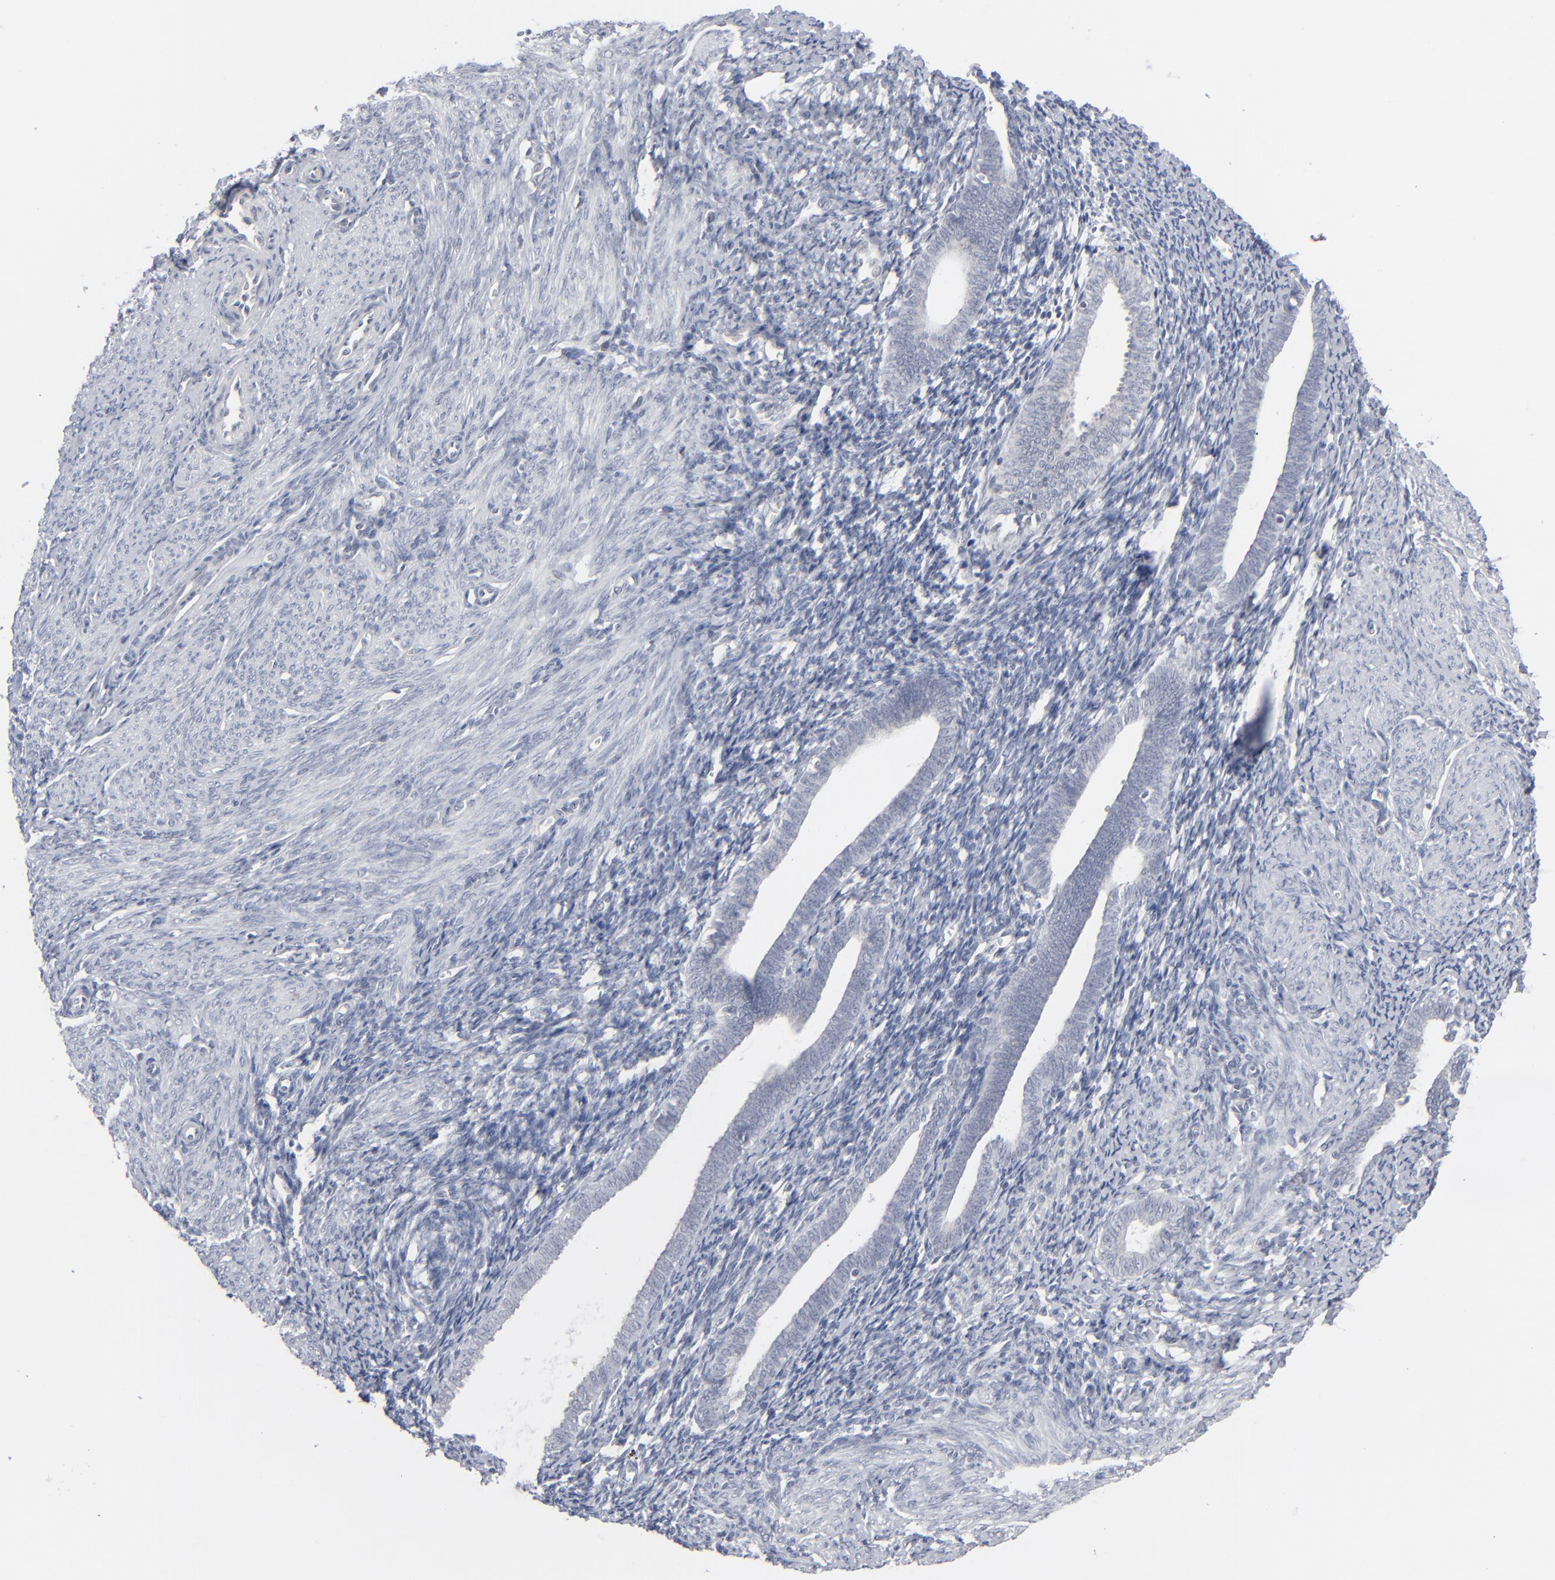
{"staining": {"intensity": "negative", "quantity": "none", "location": "none"}, "tissue": "endometrium", "cell_type": "Cells in endometrial stroma", "image_type": "normal", "snomed": [{"axis": "morphology", "description": "Normal tissue, NOS"}, {"axis": "topography", "description": "Smooth muscle"}, {"axis": "topography", "description": "Endometrium"}], "caption": "Immunohistochemistry of normal human endometrium exhibits no expression in cells in endometrial stroma. The staining is performed using DAB (3,3'-diaminobenzidine) brown chromogen with nuclei counter-stained in using hematoxylin.", "gene": "POF1B", "patient": {"sex": "female", "age": 57}}